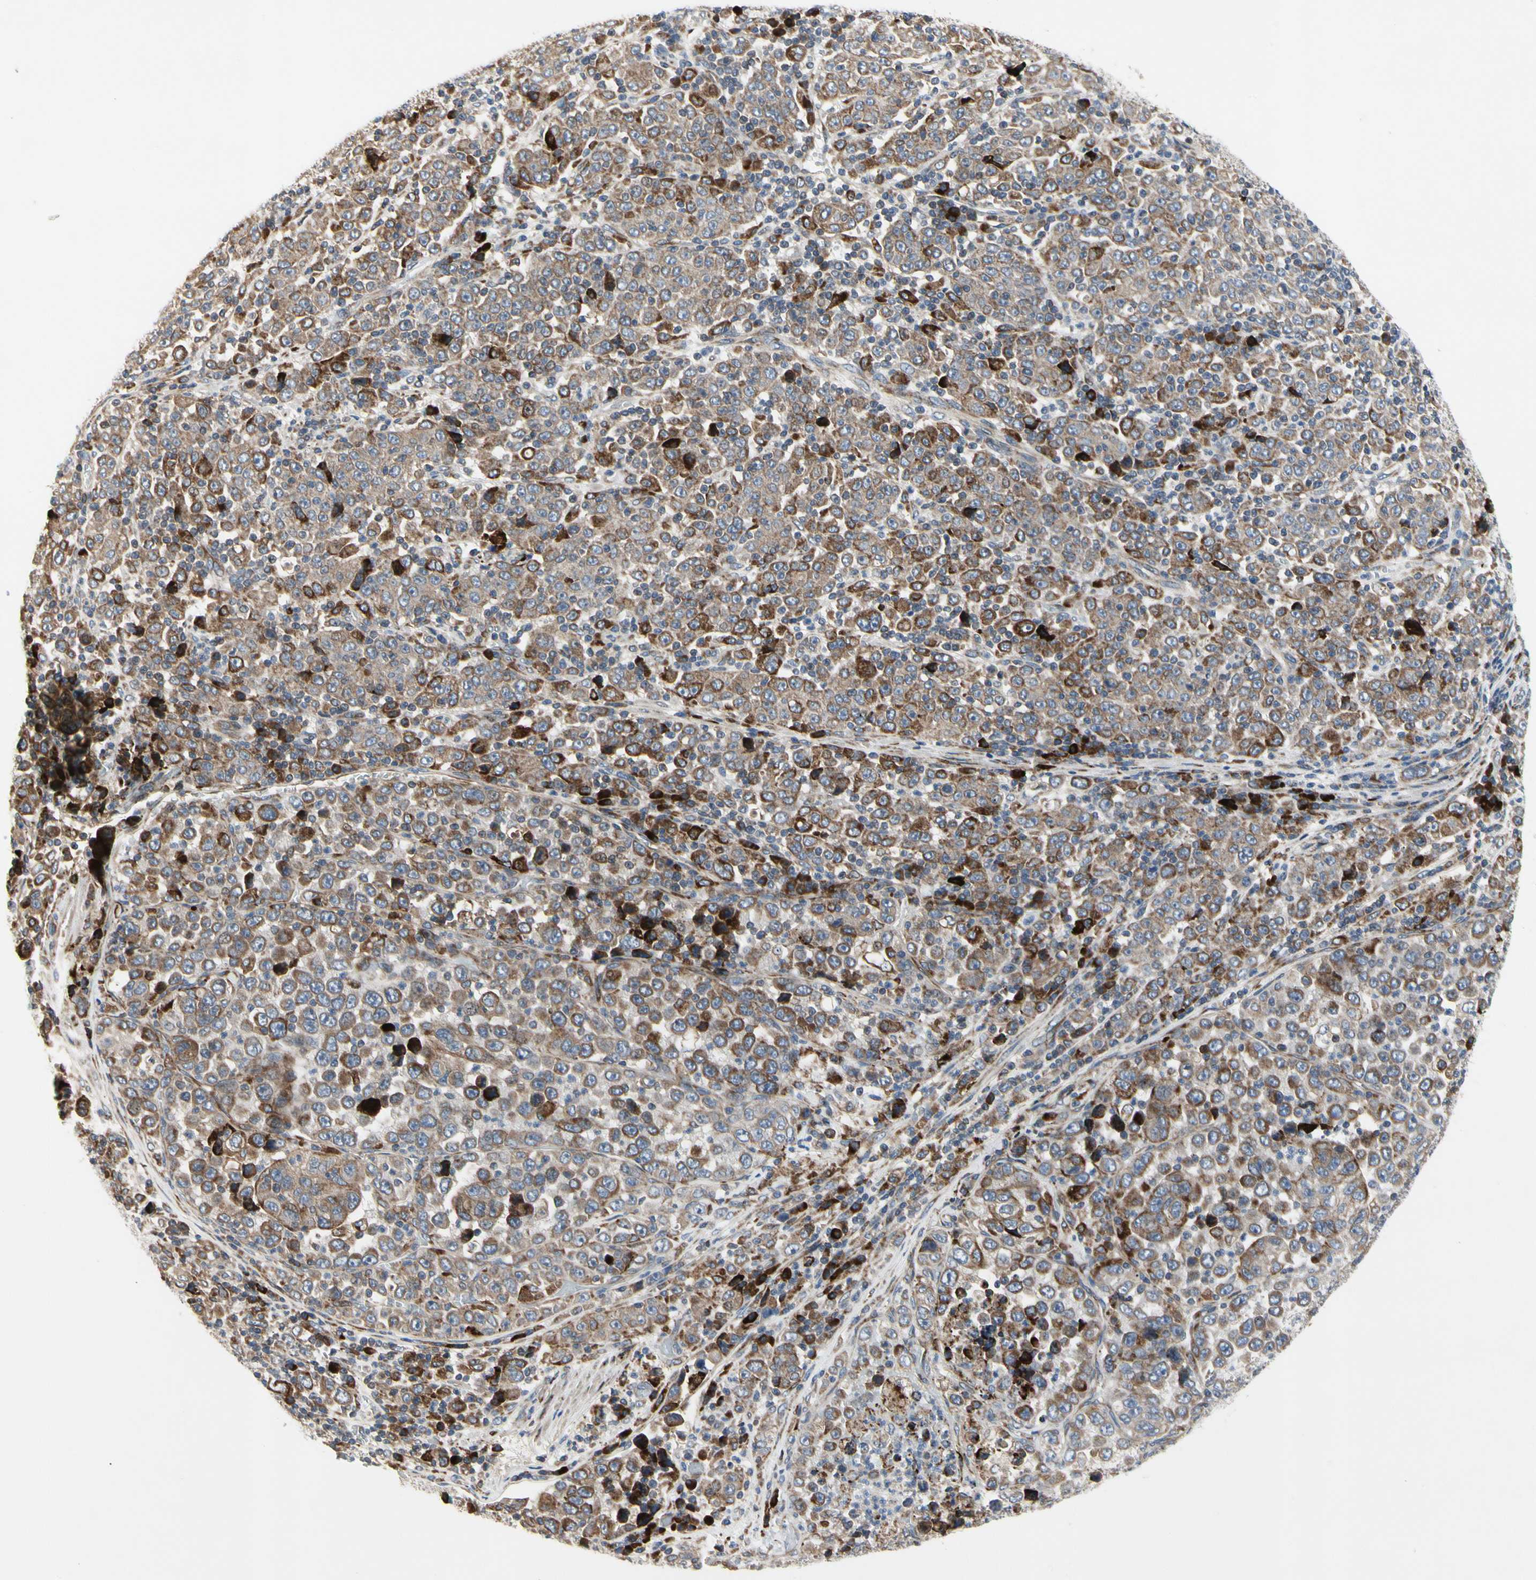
{"staining": {"intensity": "moderate", "quantity": ">75%", "location": "cytoplasmic/membranous"}, "tissue": "stomach cancer", "cell_type": "Tumor cells", "image_type": "cancer", "snomed": [{"axis": "morphology", "description": "Normal tissue, NOS"}, {"axis": "morphology", "description": "Adenocarcinoma, NOS"}, {"axis": "topography", "description": "Stomach, upper"}, {"axis": "topography", "description": "Stomach"}], "caption": "Adenocarcinoma (stomach) tissue exhibits moderate cytoplasmic/membranous staining in approximately >75% of tumor cells, visualized by immunohistochemistry.", "gene": "MMEL1", "patient": {"sex": "male", "age": 59}}